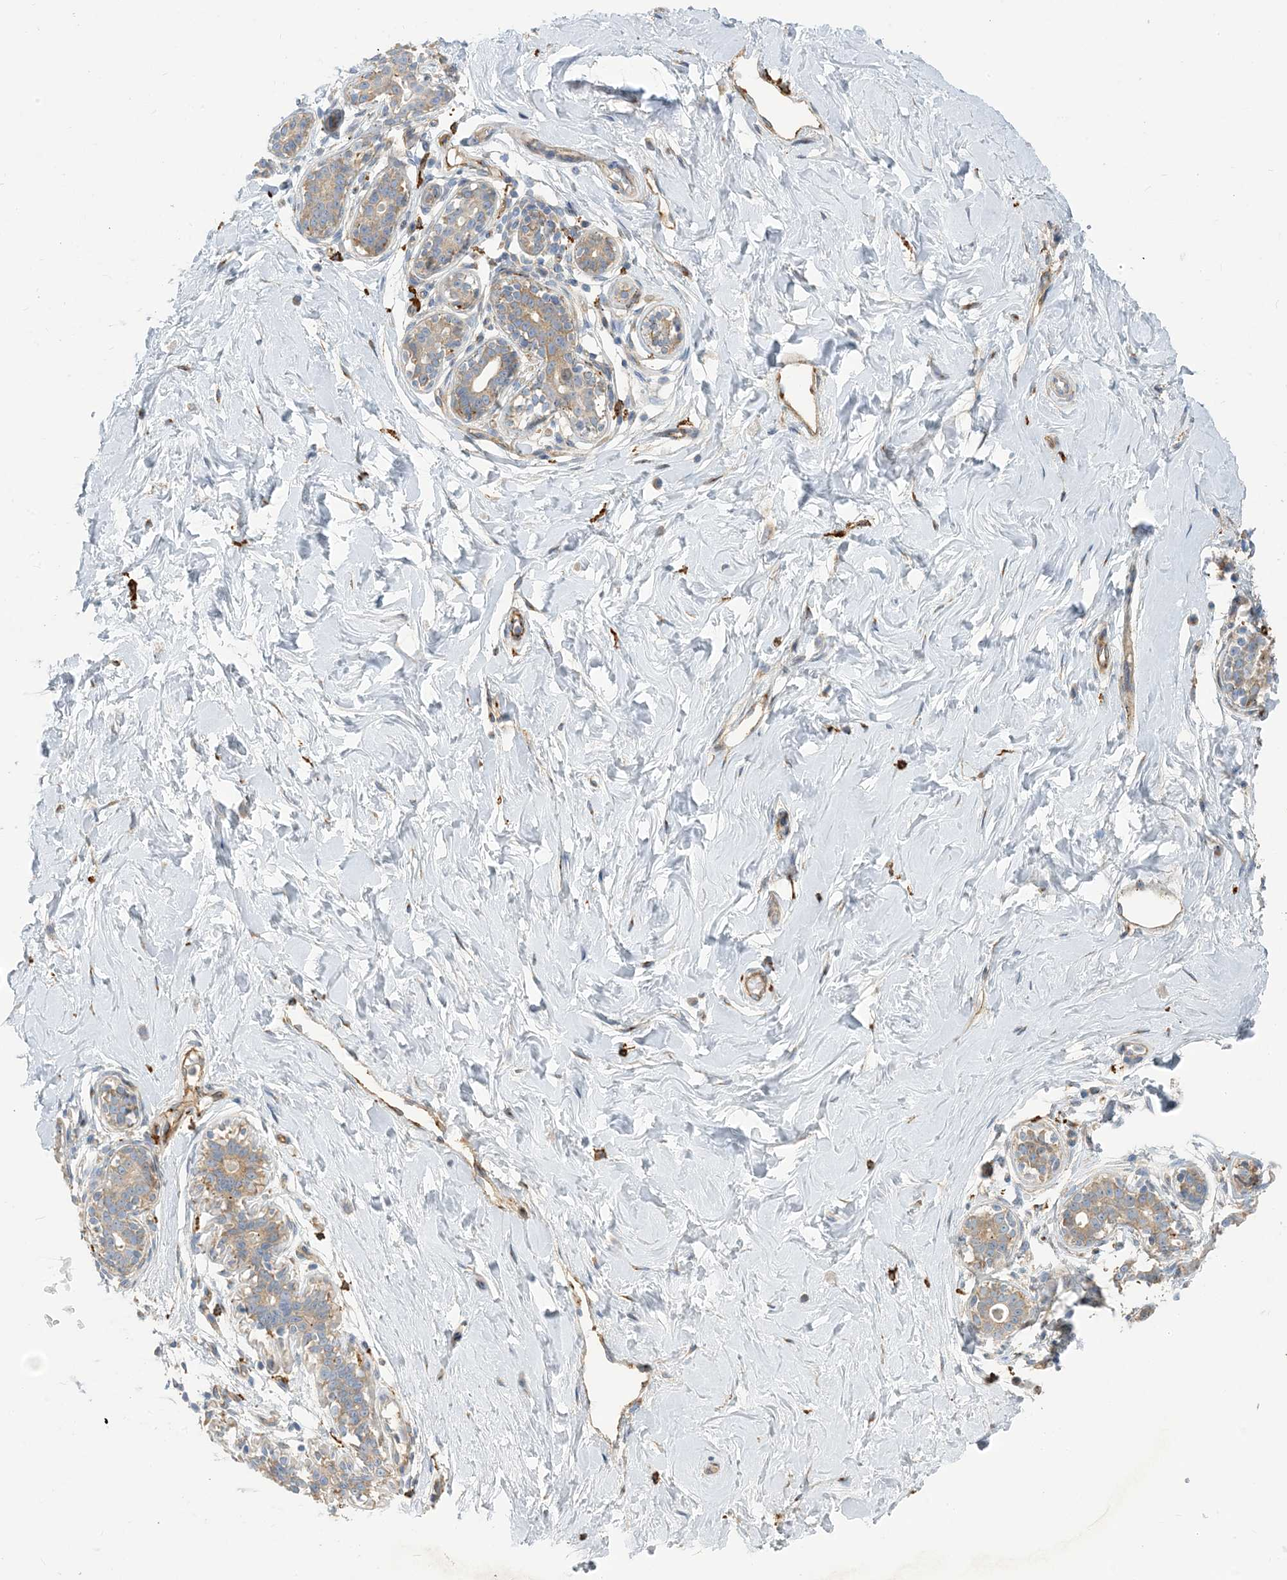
{"staining": {"intensity": "negative", "quantity": "none", "location": "none"}, "tissue": "breast", "cell_type": "Adipocytes", "image_type": "normal", "snomed": [{"axis": "morphology", "description": "Normal tissue, NOS"}, {"axis": "morphology", "description": "Adenoma, NOS"}, {"axis": "topography", "description": "Breast"}], "caption": "IHC of benign human breast demonstrates no expression in adipocytes.", "gene": "PEAR1", "patient": {"sex": "female", "age": 23}}